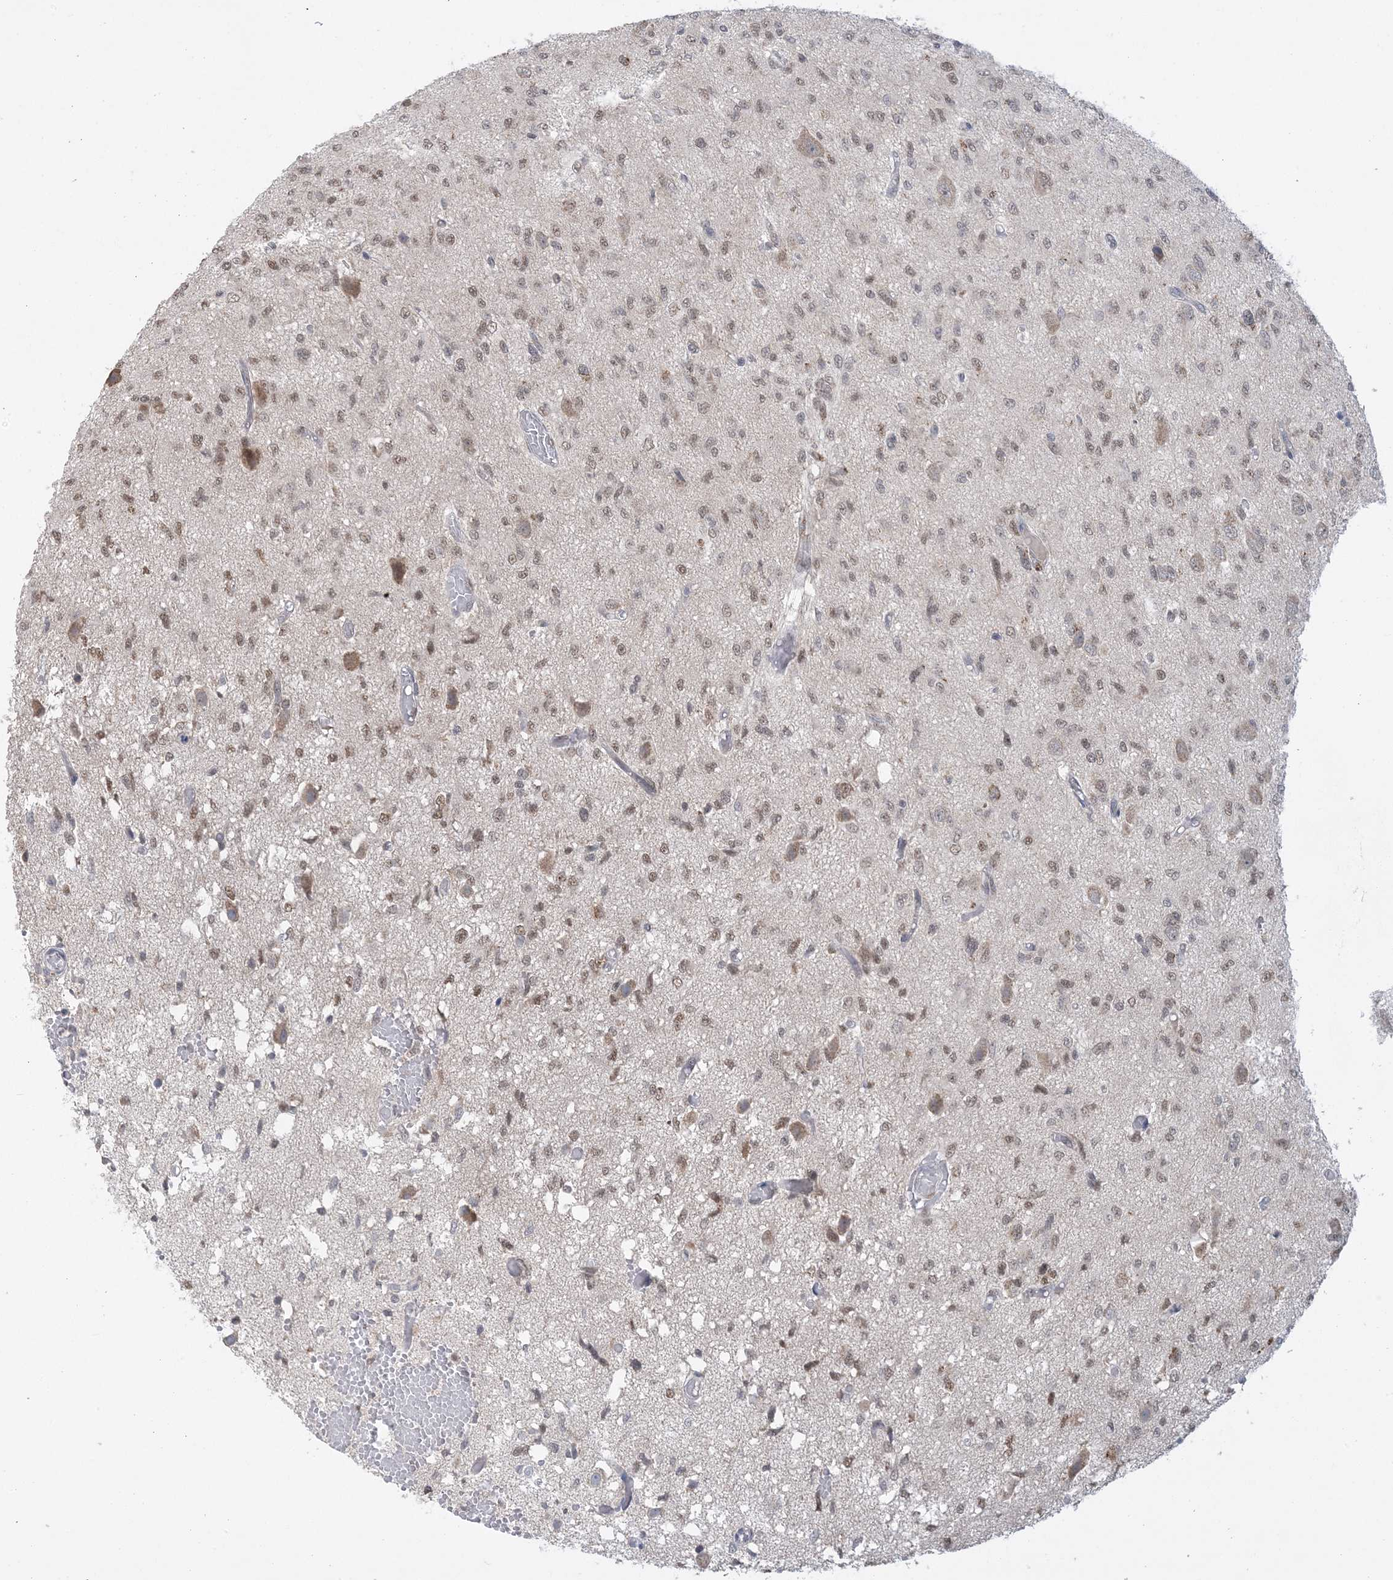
{"staining": {"intensity": "weak", "quantity": "25%-75%", "location": "cytoplasmic/membranous,nuclear"}, "tissue": "glioma", "cell_type": "Tumor cells", "image_type": "cancer", "snomed": [{"axis": "morphology", "description": "Glioma, malignant, High grade"}, {"axis": "topography", "description": "Brain"}], "caption": "An image showing weak cytoplasmic/membranous and nuclear positivity in approximately 25%-75% of tumor cells in glioma, as visualized by brown immunohistochemical staining.", "gene": "TRMT10C", "patient": {"sex": "female", "age": 59}}